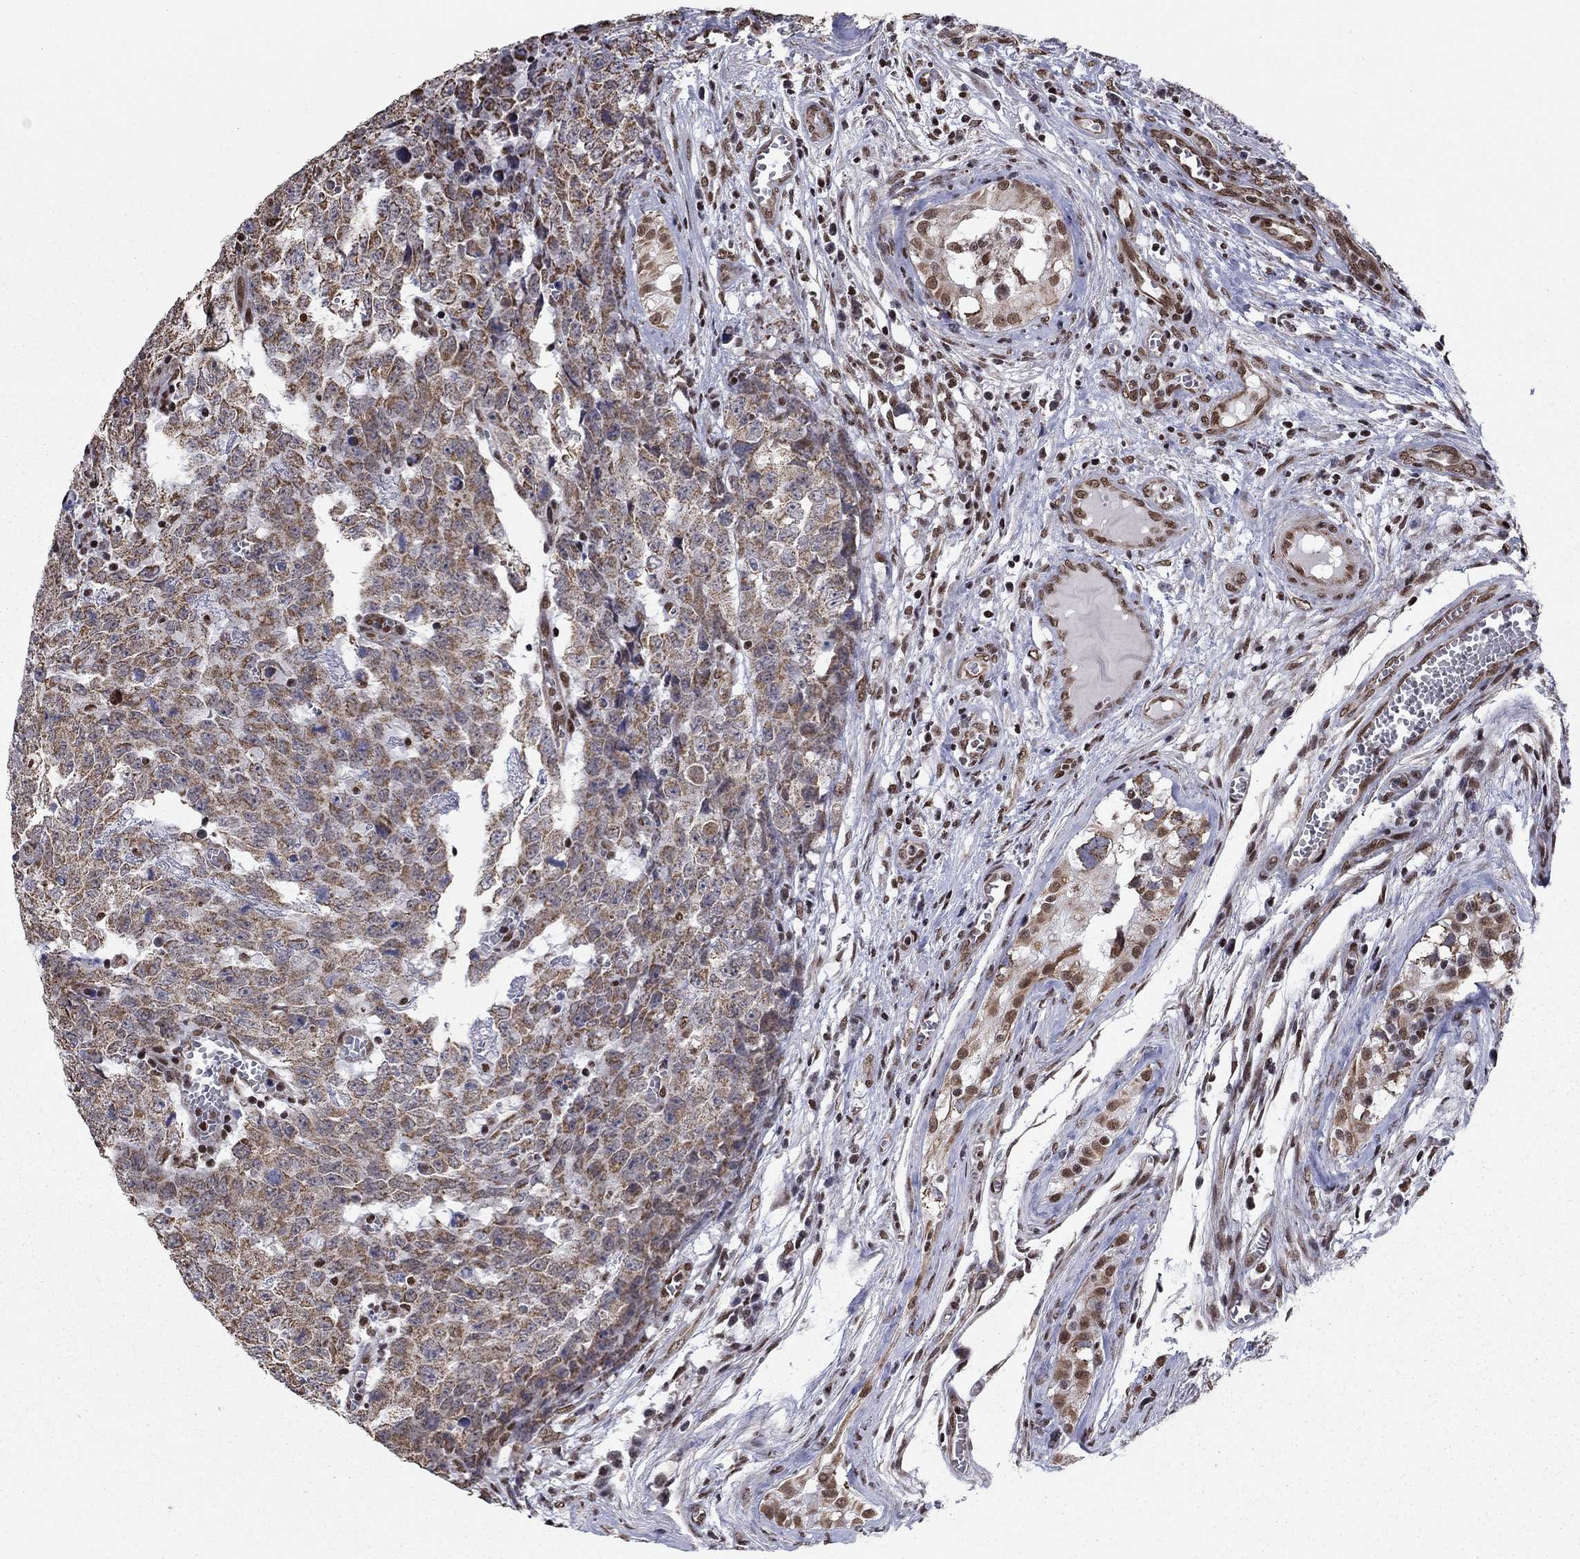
{"staining": {"intensity": "moderate", "quantity": "25%-75%", "location": "cytoplasmic/membranous"}, "tissue": "testis cancer", "cell_type": "Tumor cells", "image_type": "cancer", "snomed": [{"axis": "morphology", "description": "Carcinoma, Embryonal, NOS"}, {"axis": "topography", "description": "Testis"}], "caption": "About 25%-75% of tumor cells in human testis cancer show moderate cytoplasmic/membranous protein positivity as visualized by brown immunohistochemical staining.", "gene": "N4BP2", "patient": {"sex": "male", "age": 23}}